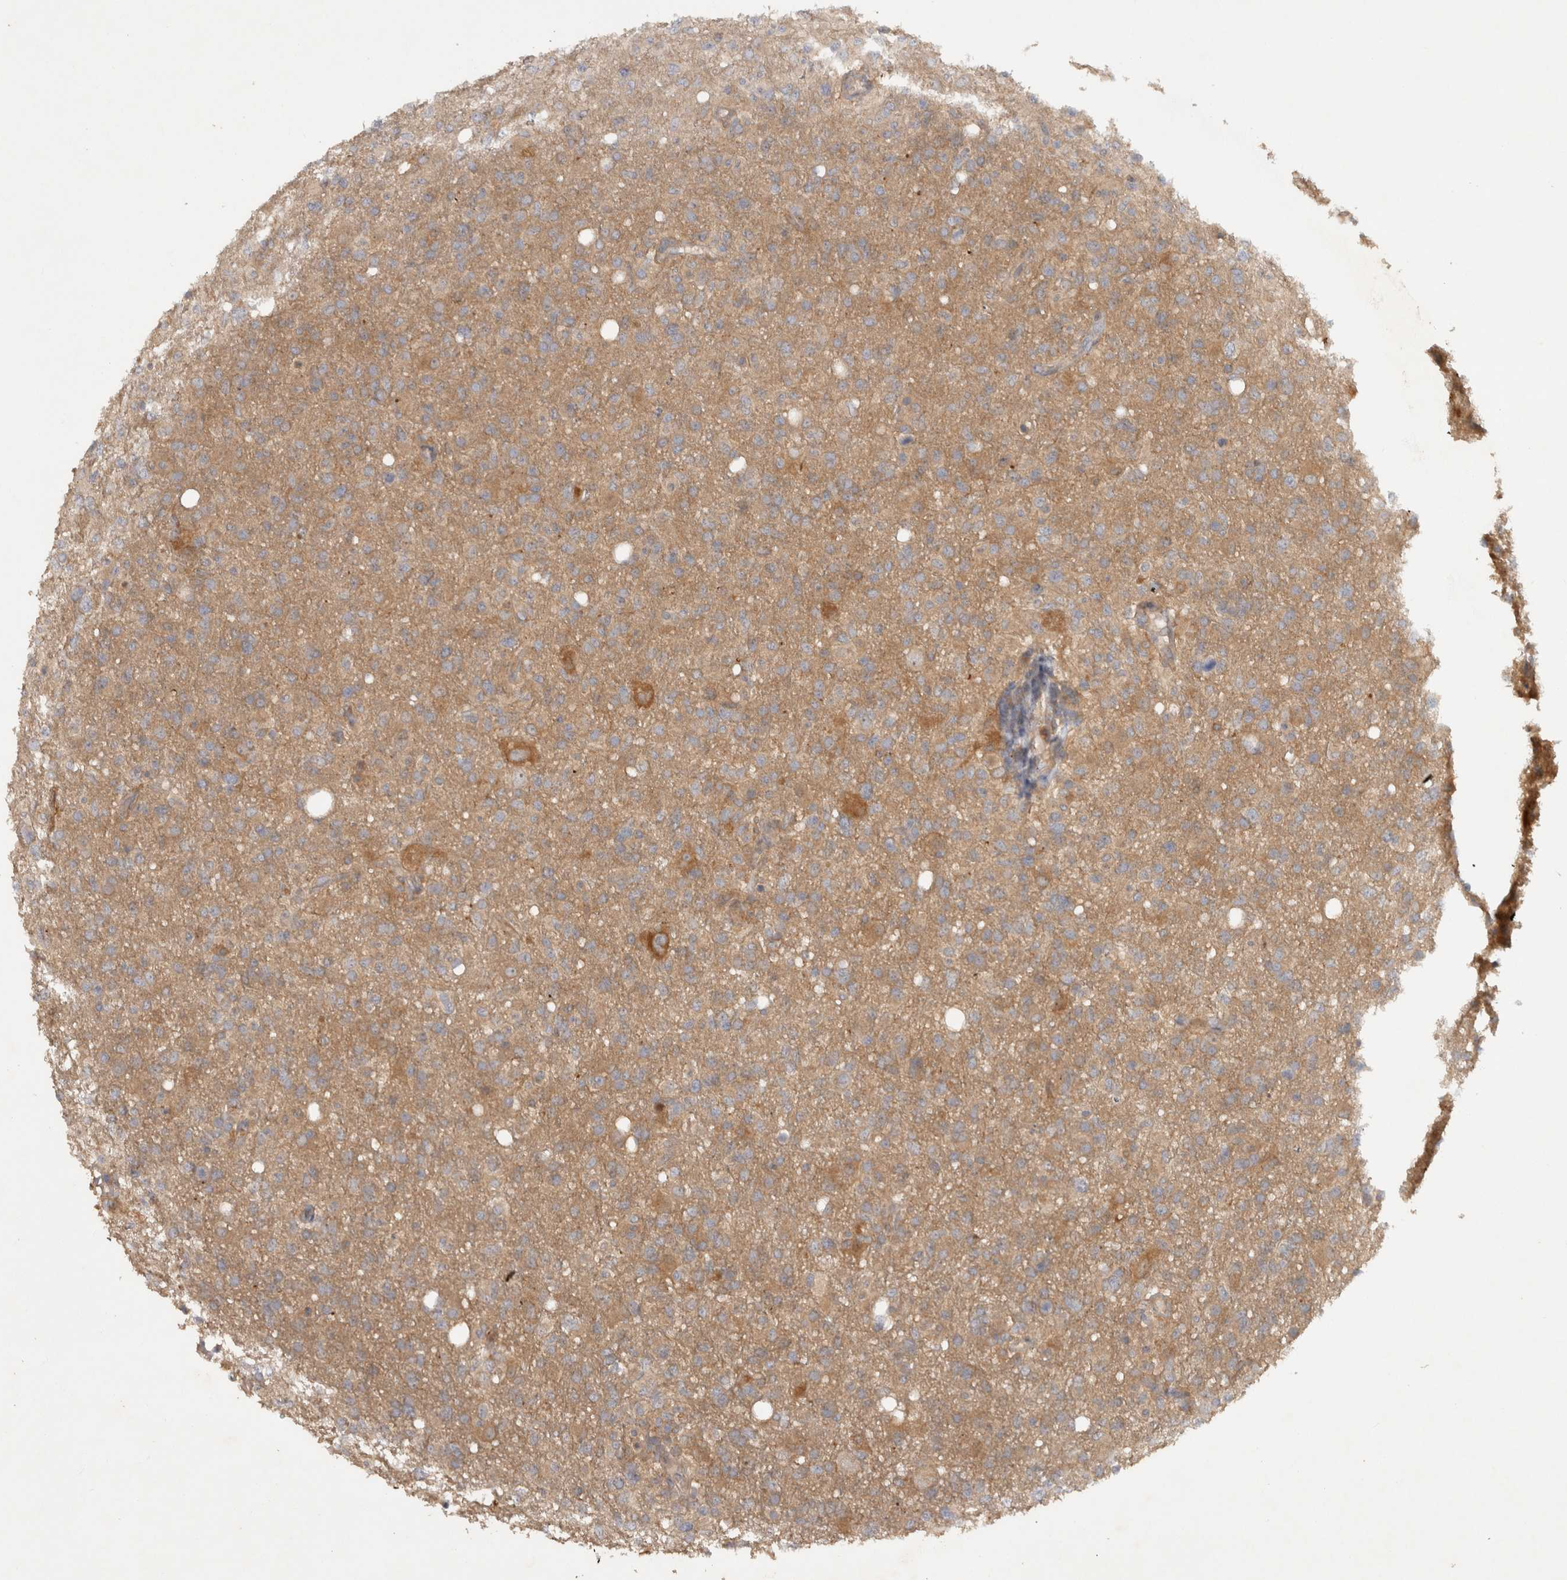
{"staining": {"intensity": "moderate", "quantity": ">75%", "location": "cytoplasmic/membranous"}, "tissue": "glioma", "cell_type": "Tumor cells", "image_type": "cancer", "snomed": [{"axis": "morphology", "description": "Glioma, malignant, High grade"}, {"axis": "topography", "description": "Brain"}], "caption": "This is a micrograph of IHC staining of high-grade glioma (malignant), which shows moderate expression in the cytoplasmic/membranous of tumor cells.", "gene": "VEPH1", "patient": {"sex": "female", "age": 57}}